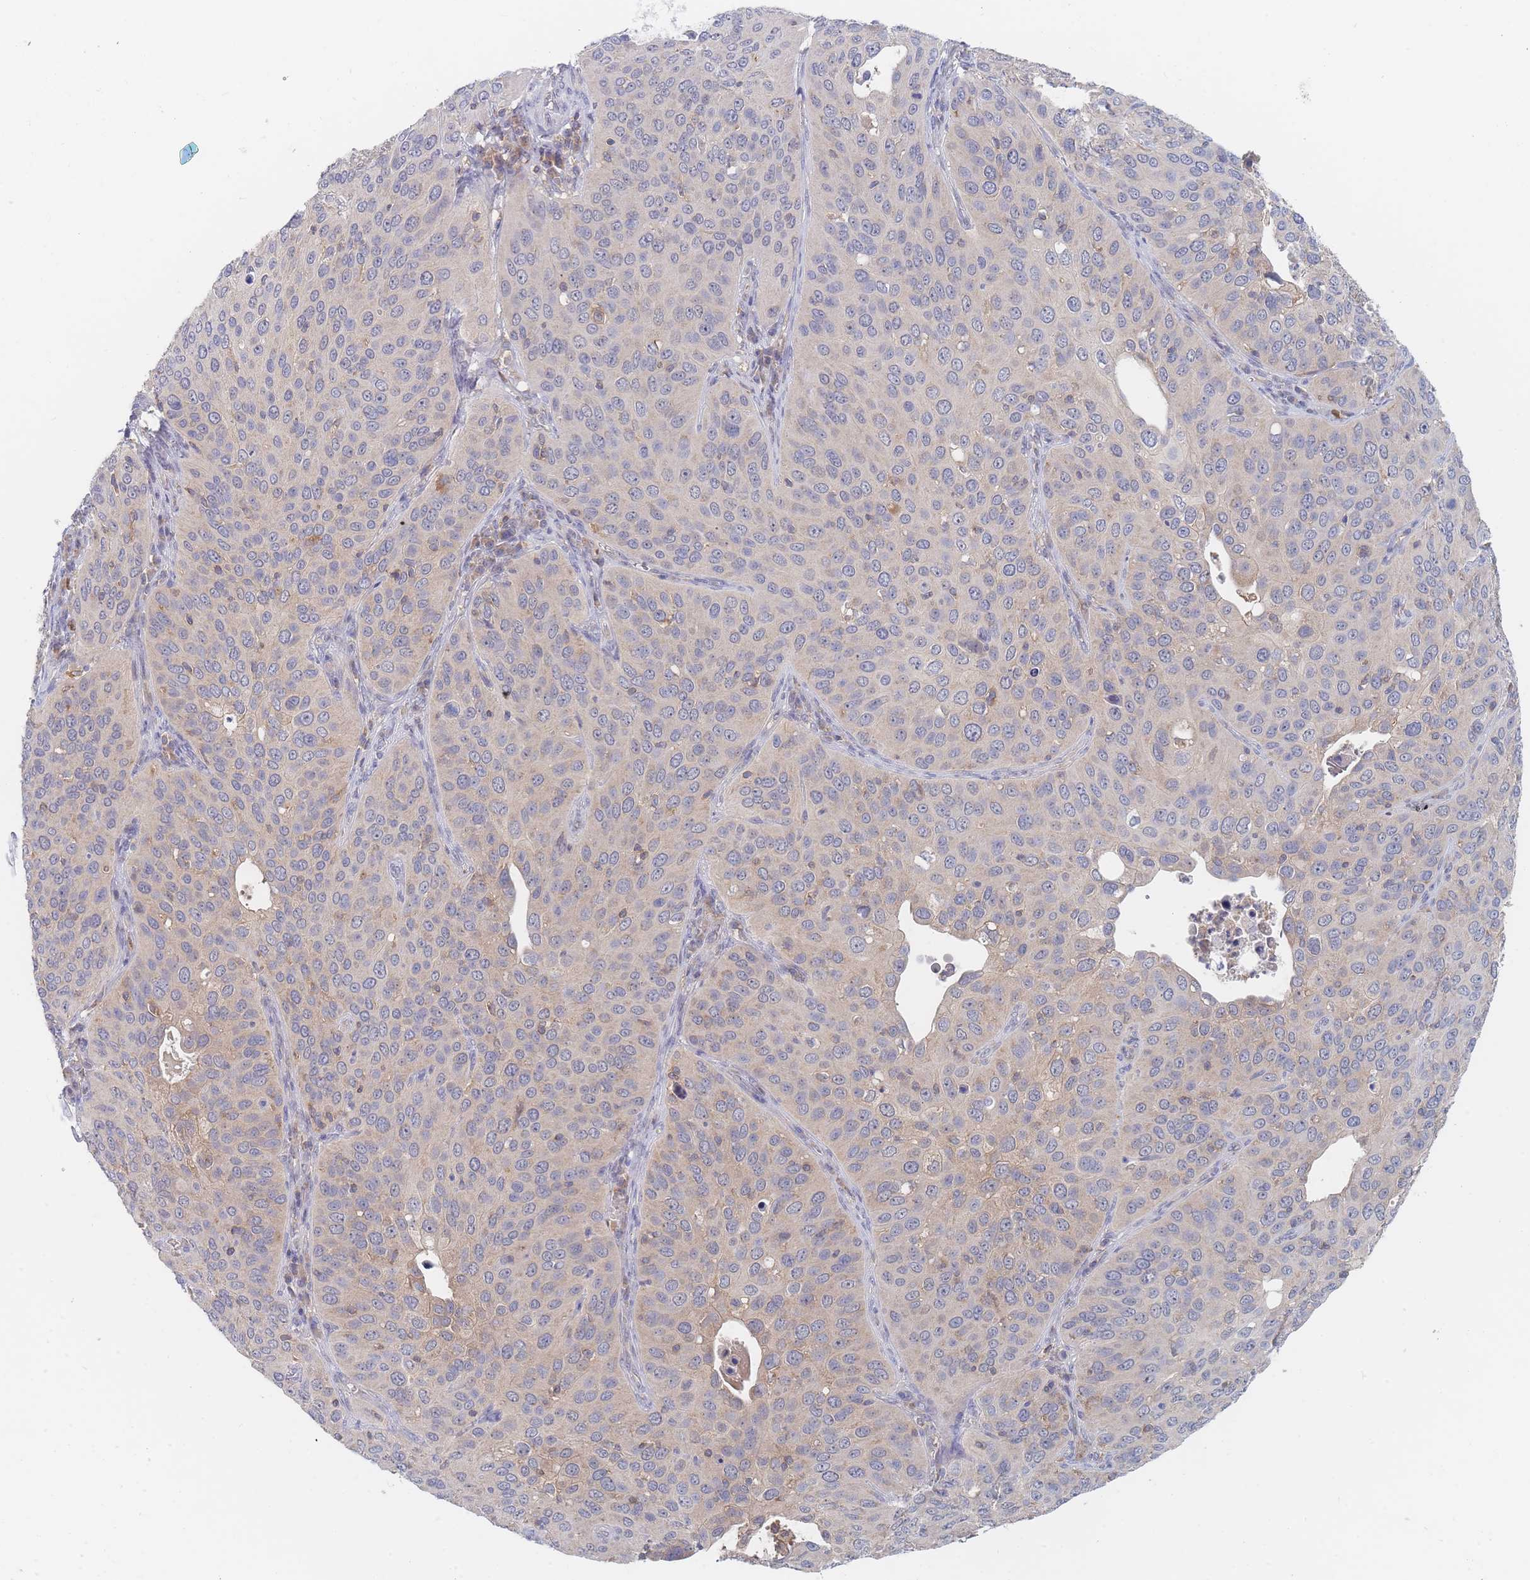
{"staining": {"intensity": "weak", "quantity": "25%-75%", "location": "cytoplasmic/membranous"}, "tissue": "cervical cancer", "cell_type": "Tumor cells", "image_type": "cancer", "snomed": [{"axis": "morphology", "description": "Squamous cell carcinoma, NOS"}, {"axis": "topography", "description": "Cervix"}], "caption": "A photomicrograph showing weak cytoplasmic/membranous staining in approximately 25%-75% of tumor cells in cervical cancer, as visualized by brown immunohistochemical staining.", "gene": "PPP6C", "patient": {"sex": "female", "age": 36}}